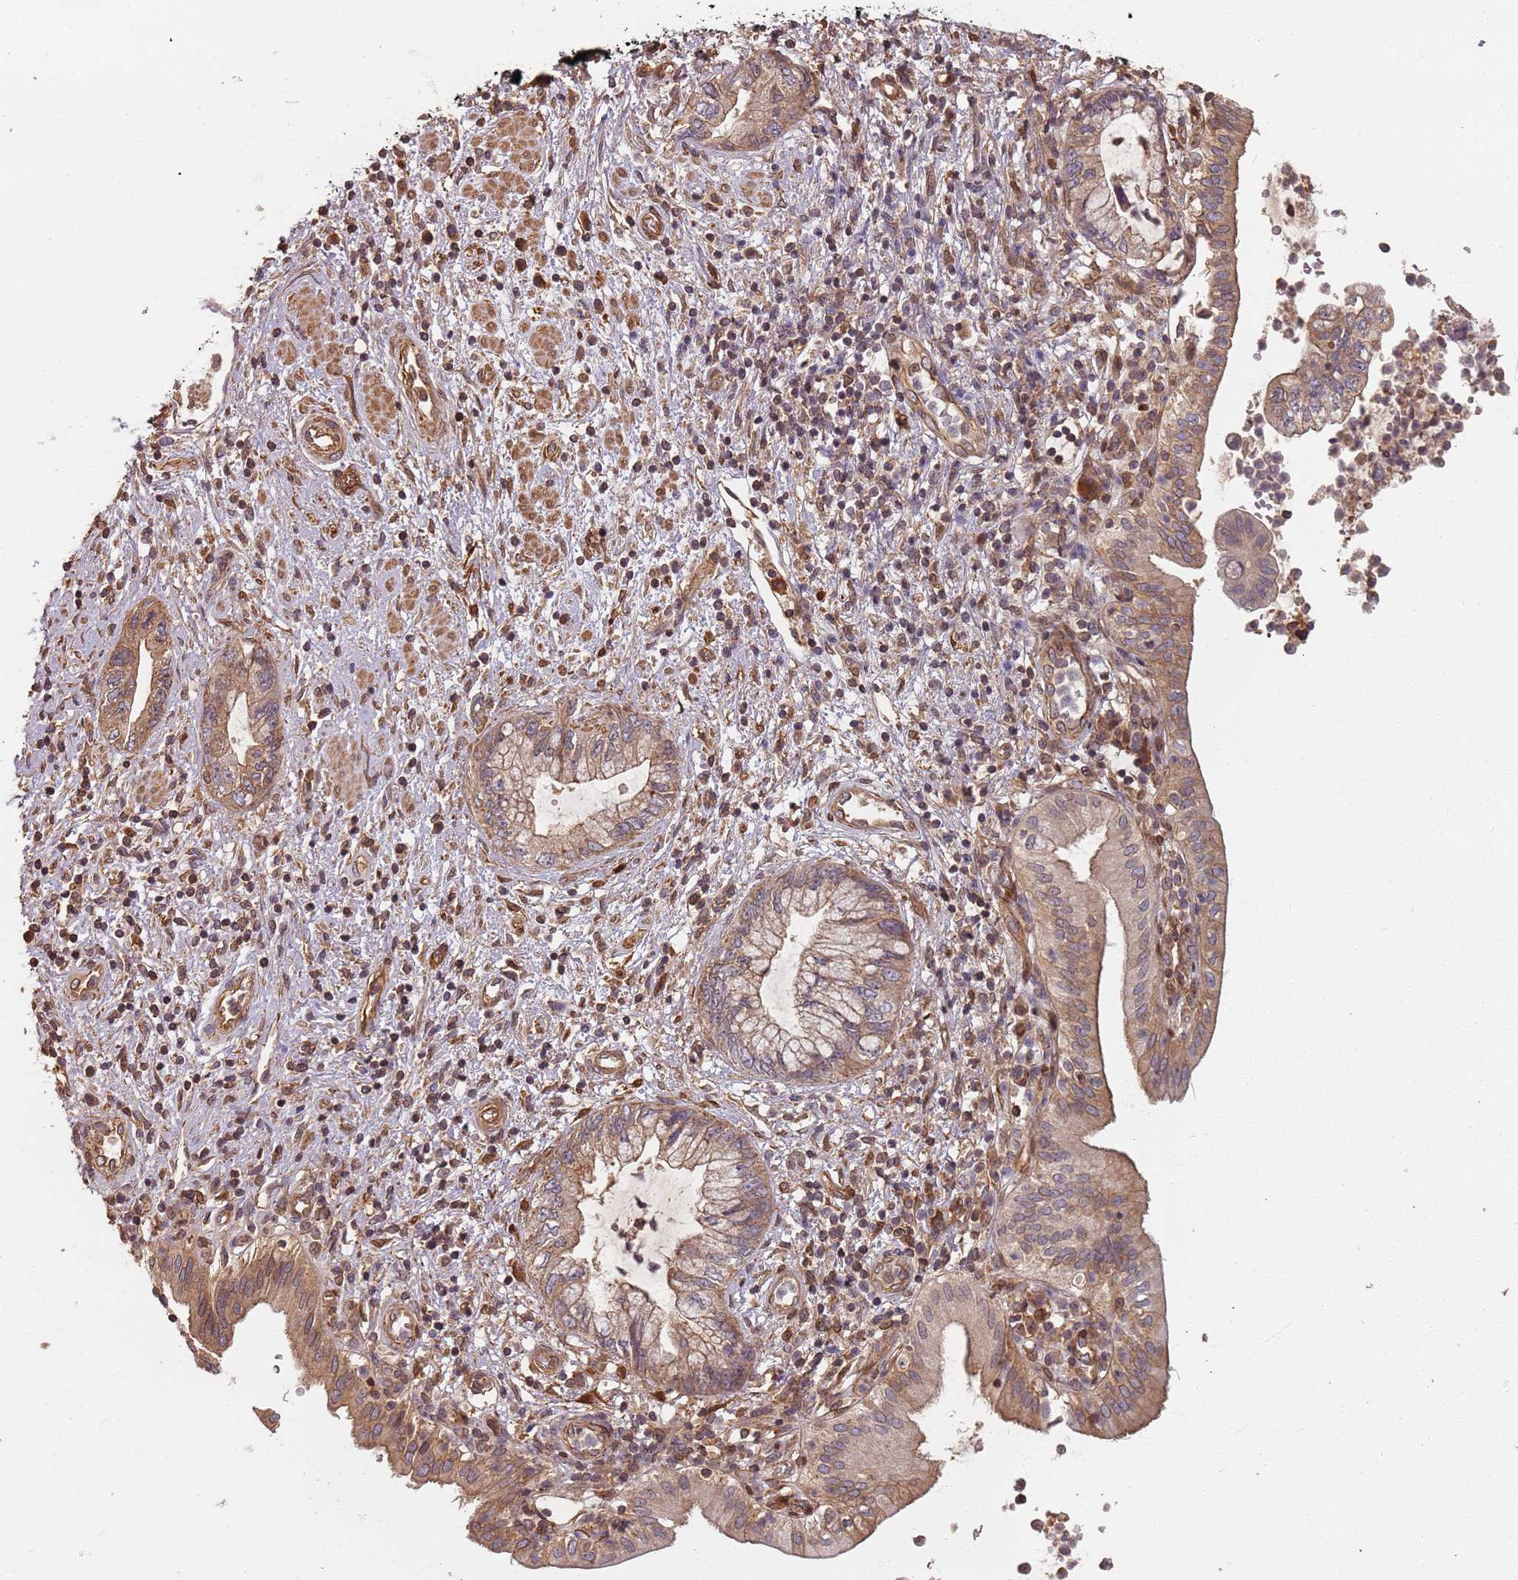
{"staining": {"intensity": "weak", "quantity": ">75%", "location": "cytoplasmic/membranous"}, "tissue": "pancreatic cancer", "cell_type": "Tumor cells", "image_type": "cancer", "snomed": [{"axis": "morphology", "description": "Adenocarcinoma, NOS"}, {"axis": "topography", "description": "Pancreas"}], "caption": "A histopathology image showing weak cytoplasmic/membranous positivity in about >75% of tumor cells in pancreatic cancer, as visualized by brown immunohistochemical staining.", "gene": "SDCCAG8", "patient": {"sex": "female", "age": 73}}